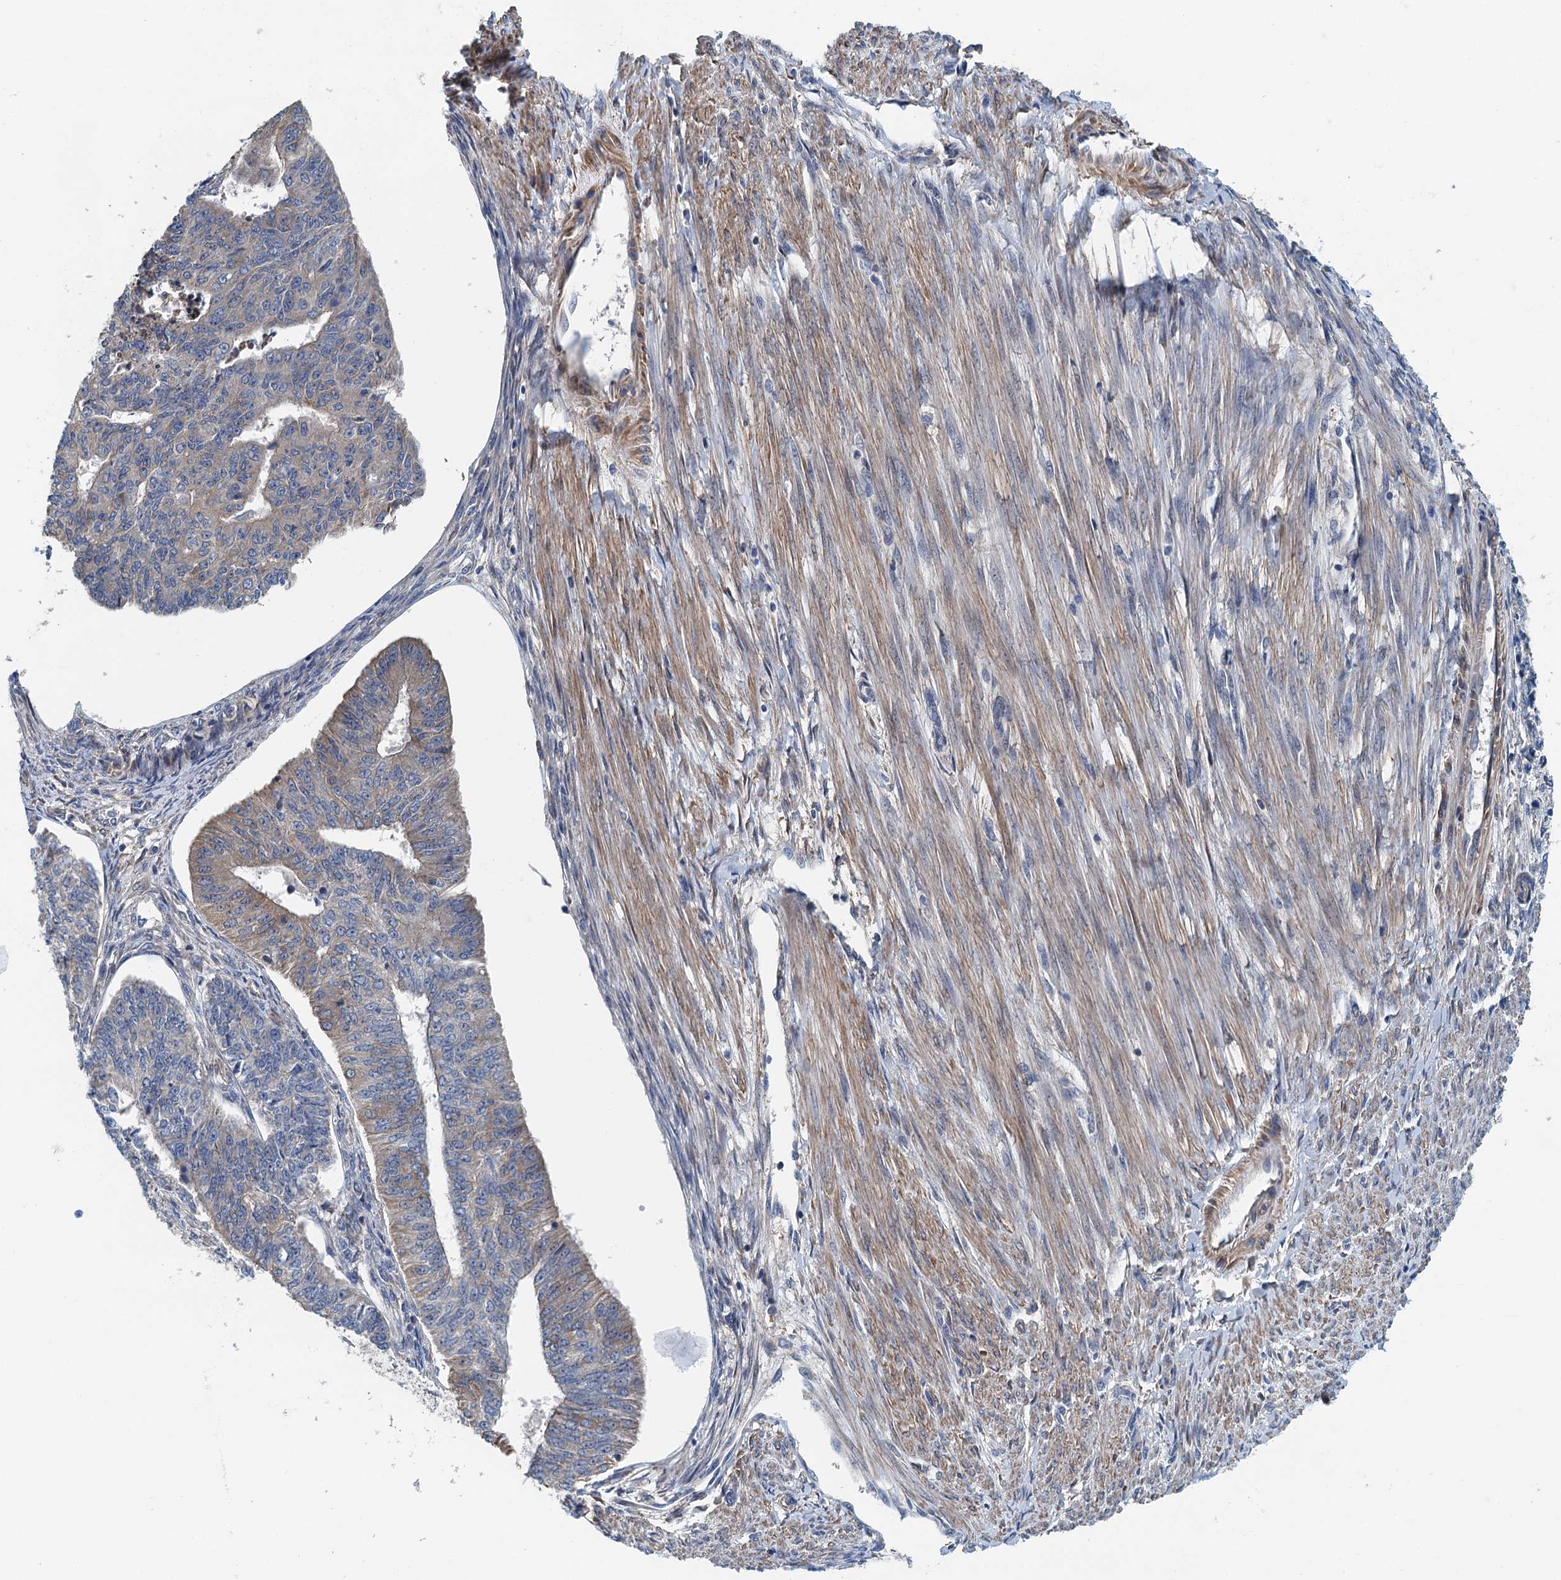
{"staining": {"intensity": "moderate", "quantity": "<25%", "location": "cytoplasmic/membranous"}, "tissue": "endometrial cancer", "cell_type": "Tumor cells", "image_type": "cancer", "snomed": [{"axis": "morphology", "description": "Adenocarcinoma, NOS"}, {"axis": "topography", "description": "Endometrium"}], "caption": "This micrograph demonstrates immunohistochemistry (IHC) staining of adenocarcinoma (endometrial), with low moderate cytoplasmic/membranous expression in about <25% of tumor cells.", "gene": "PPP1R14D", "patient": {"sex": "female", "age": 32}}